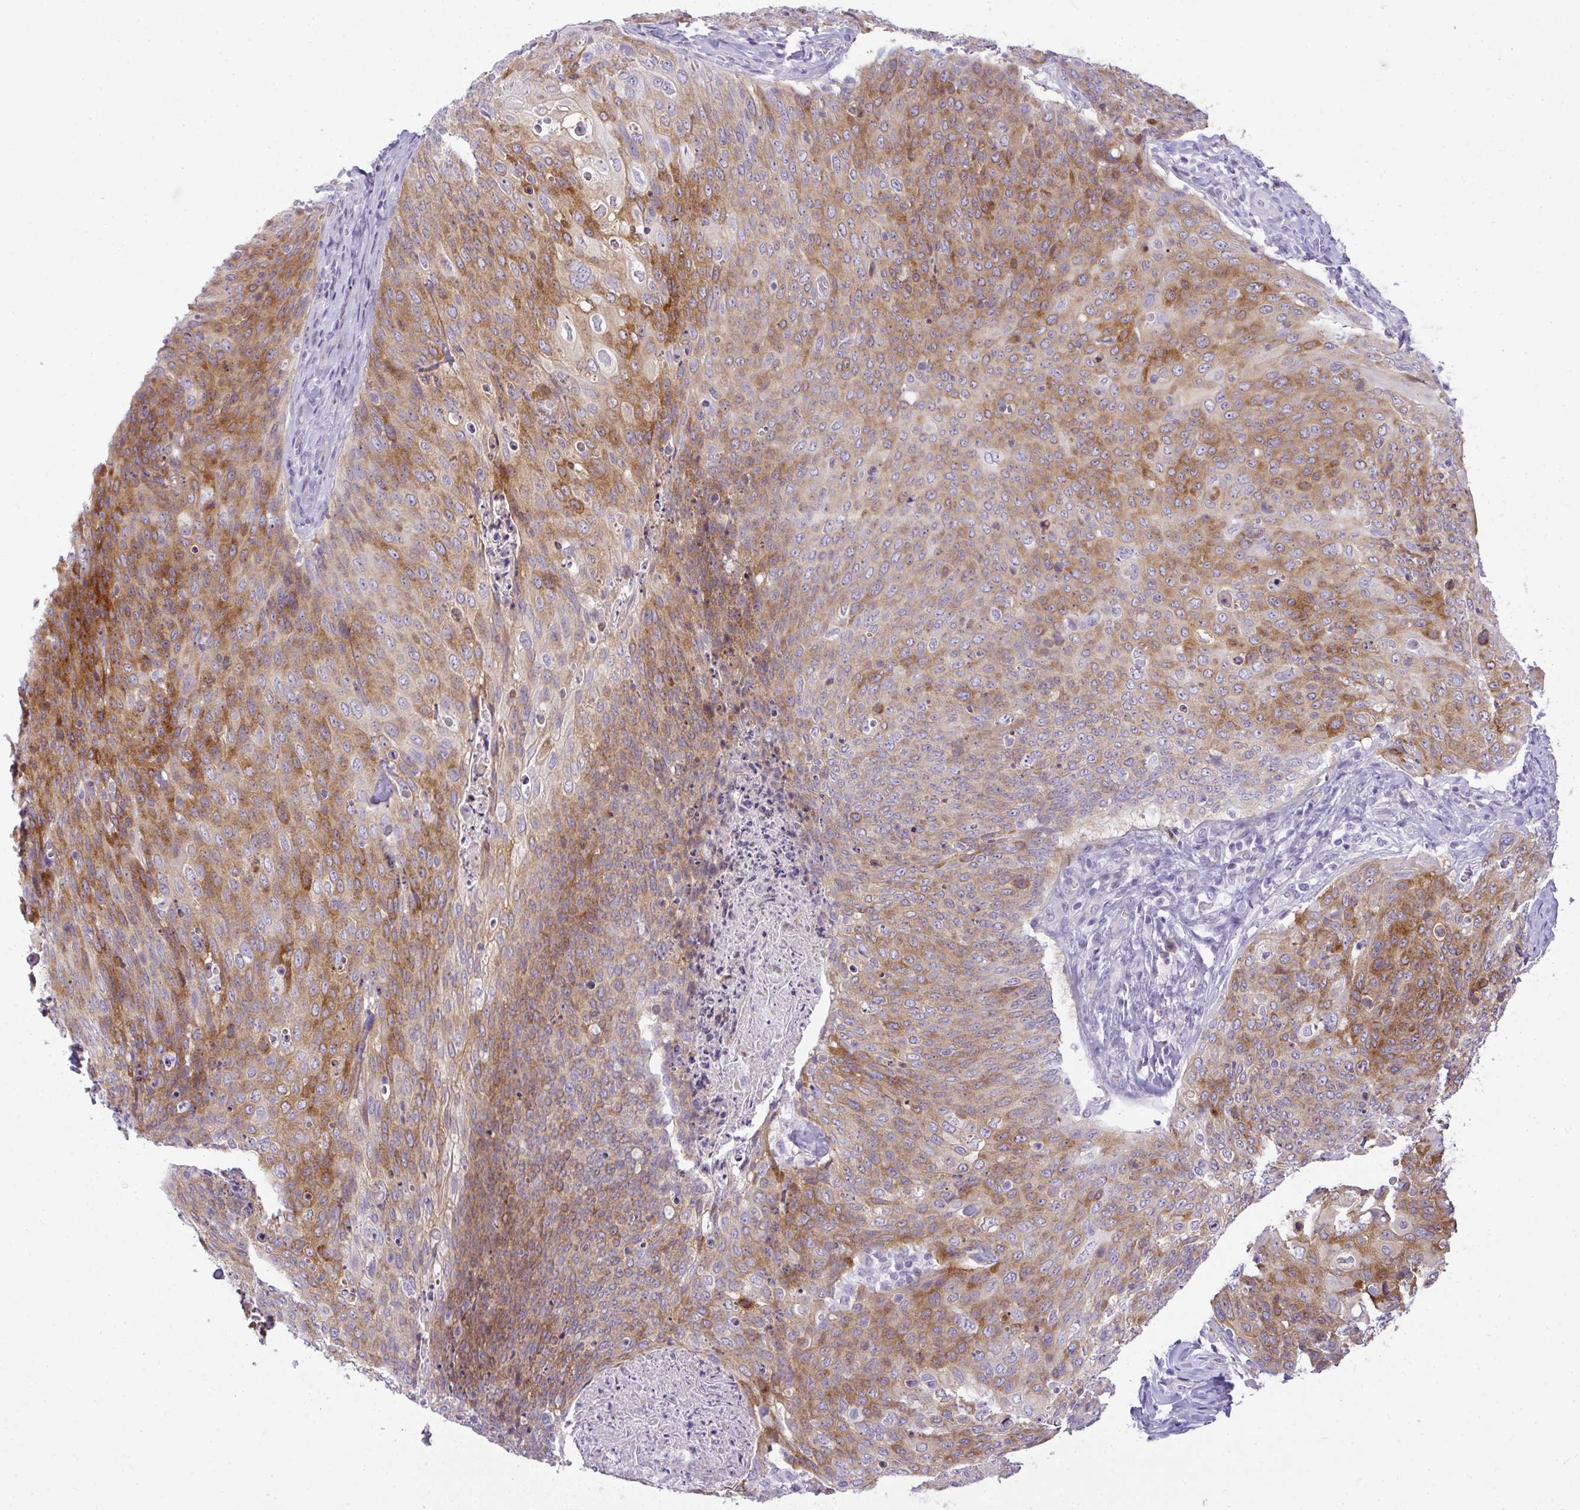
{"staining": {"intensity": "moderate", "quantity": "25%-75%", "location": "cytoplasmic/membranous"}, "tissue": "skin cancer", "cell_type": "Tumor cells", "image_type": "cancer", "snomed": [{"axis": "morphology", "description": "Squamous cell carcinoma, NOS"}, {"axis": "topography", "description": "Skin"}, {"axis": "topography", "description": "Vulva"}], "caption": "Approximately 25%-75% of tumor cells in squamous cell carcinoma (skin) display moderate cytoplasmic/membranous protein expression as visualized by brown immunohistochemical staining.", "gene": "LIPE", "patient": {"sex": "female", "age": 85}}